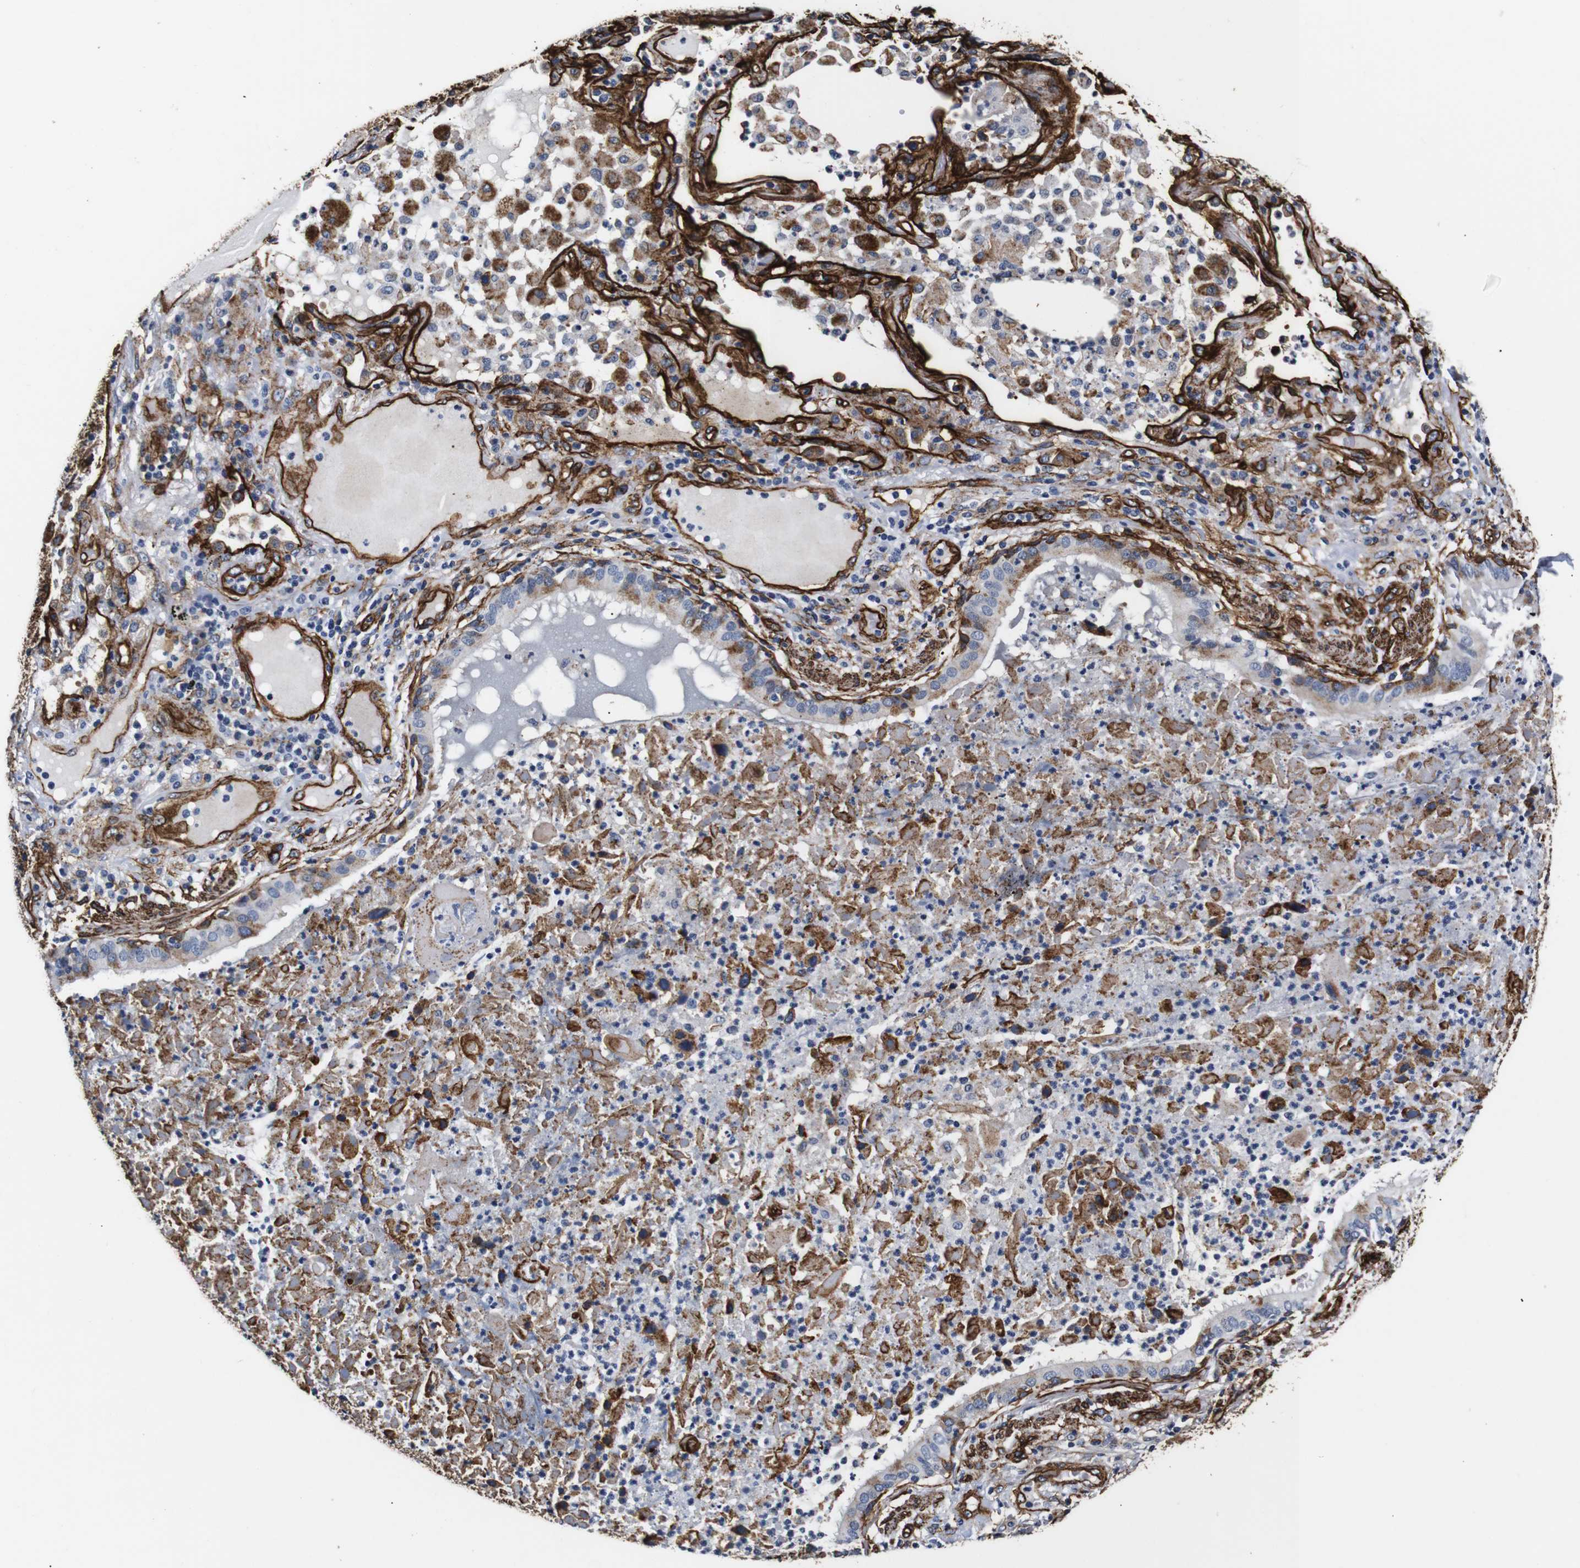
{"staining": {"intensity": "moderate", "quantity": "25%-75%", "location": "cytoplasmic/membranous"}, "tissue": "lung cancer", "cell_type": "Tumor cells", "image_type": "cancer", "snomed": [{"axis": "morphology", "description": "Squamous cell carcinoma, NOS"}, {"axis": "topography", "description": "Lung"}], "caption": "Lung cancer tissue demonstrates moderate cytoplasmic/membranous staining in approximately 25%-75% of tumor cells", "gene": "CAV2", "patient": {"sex": "male", "age": 57}}